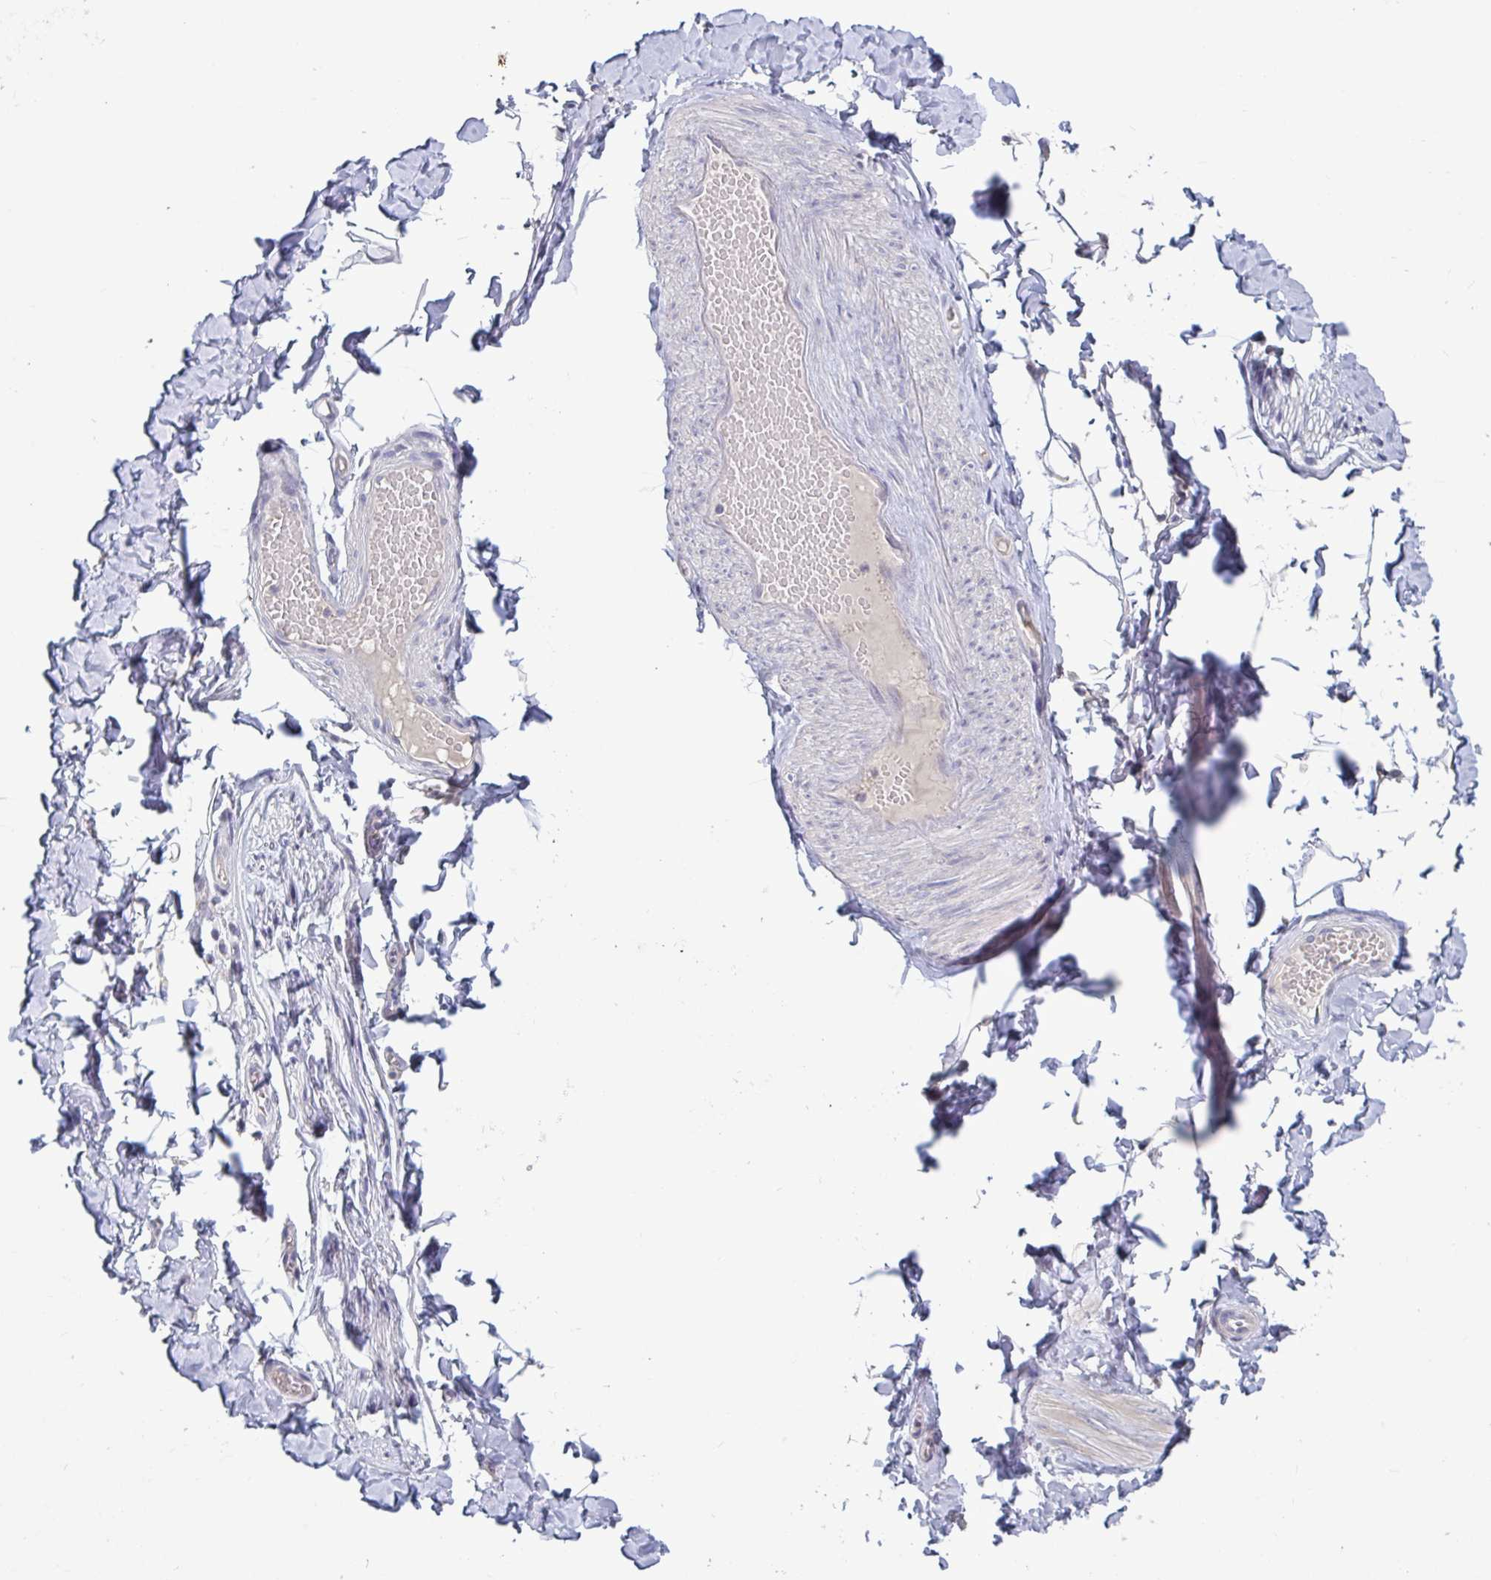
{"staining": {"intensity": "negative", "quantity": "none", "location": "none"}, "tissue": "soft tissue", "cell_type": "Fibroblasts", "image_type": "normal", "snomed": [{"axis": "morphology", "description": "Normal tissue, NOS"}, {"axis": "topography", "description": "Soft tissue"}, {"axis": "topography", "description": "Adipose tissue"}, {"axis": "topography", "description": "Vascular tissue"}, {"axis": "topography", "description": "Peripheral nerve tissue"}], "caption": "Photomicrograph shows no significant protein positivity in fibroblasts of benign soft tissue. (DAB (3,3'-diaminobenzidine) IHC, high magnification).", "gene": "CD1E", "patient": {"sex": "male", "age": 29}}